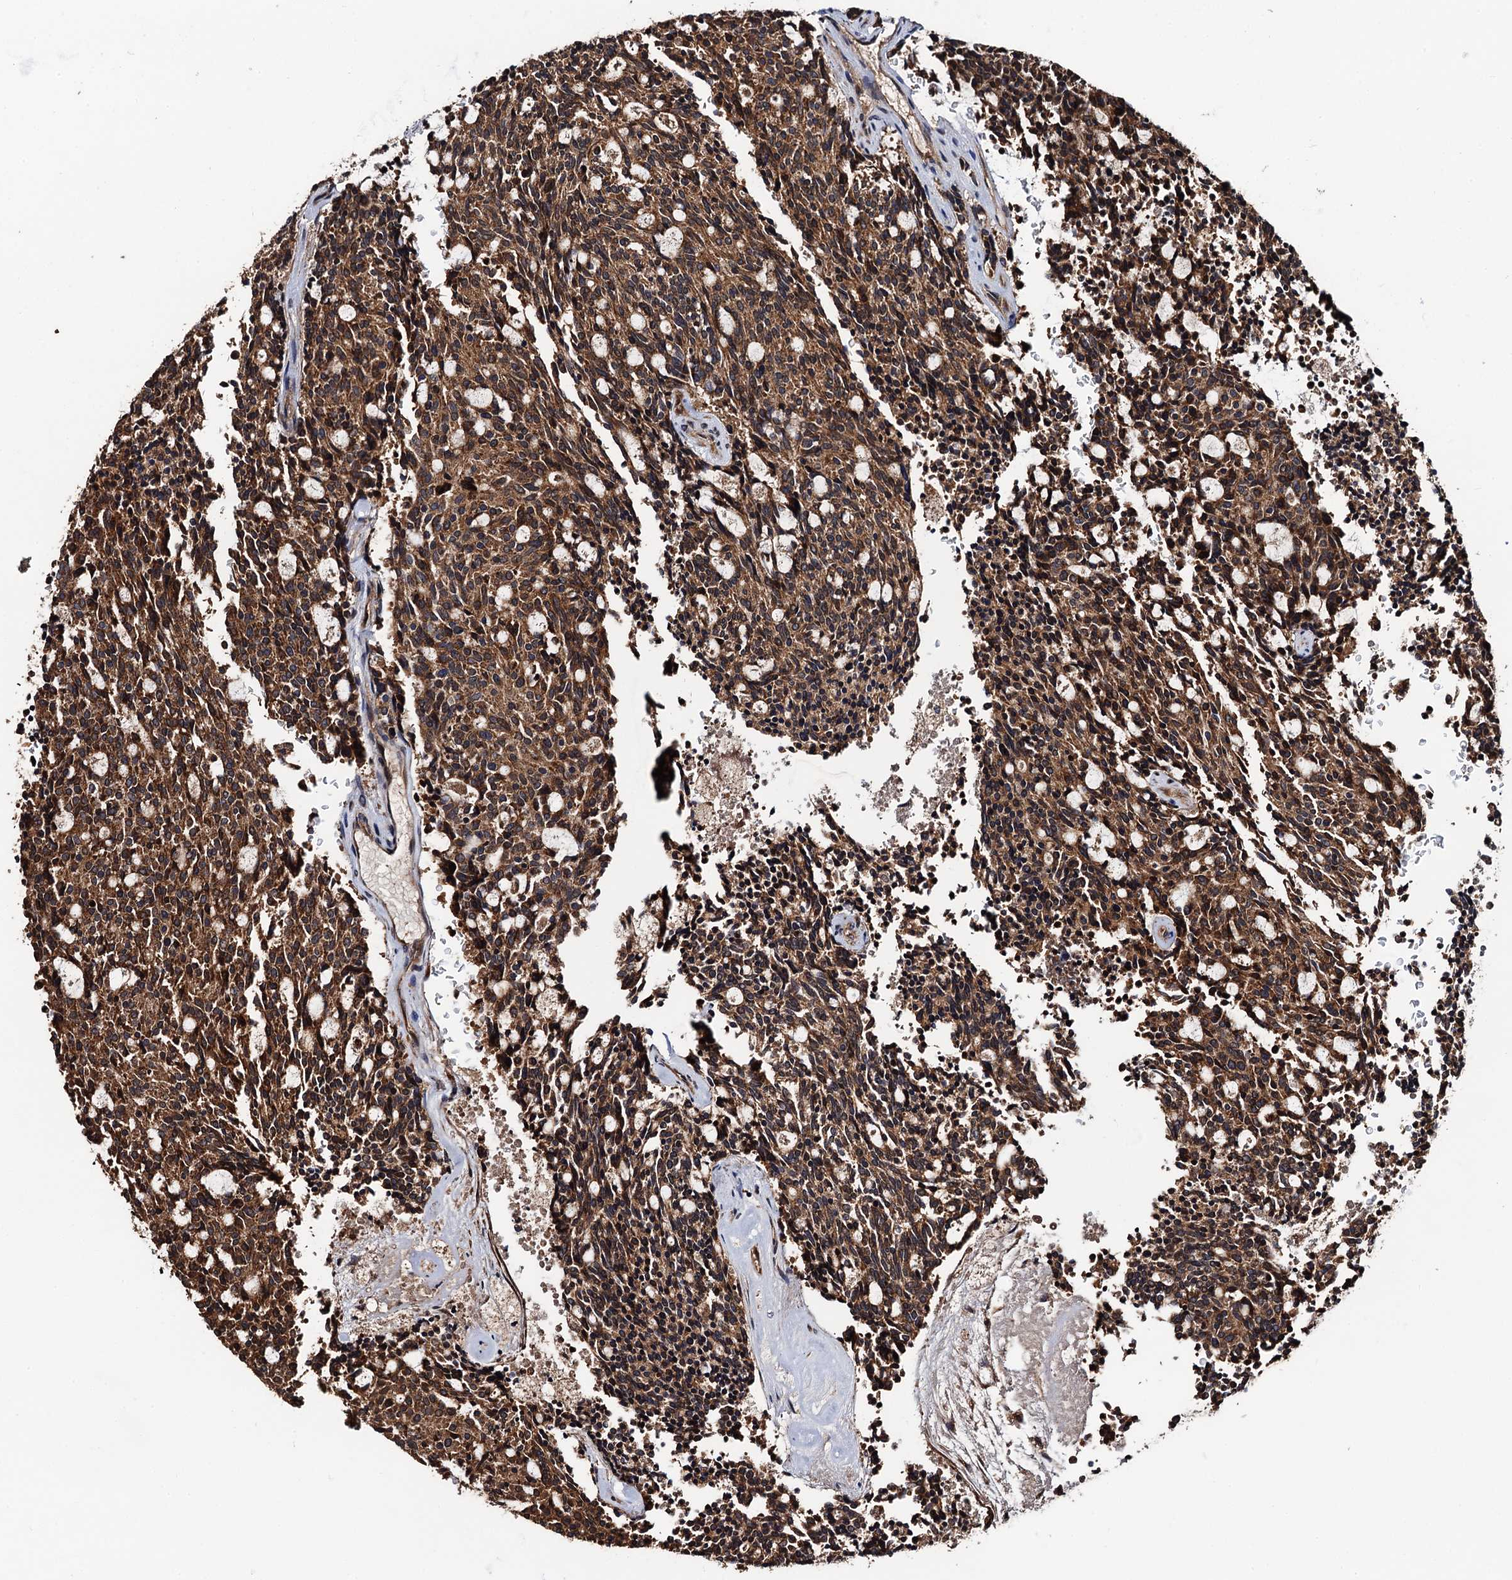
{"staining": {"intensity": "moderate", "quantity": ">75%", "location": "cytoplasmic/membranous"}, "tissue": "carcinoid", "cell_type": "Tumor cells", "image_type": "cancer", "snomed": [{"axis": "morphology", "description": "Carcinoid, malignant, NOS"}, {"axis": "topography", "description": "Pancreas"}], "caption": "Immunohistochemistry photomicrograph of human carcinoid (malignant) stained for a protein (brown), which reveals medium levels of moderate cytoplasmic/membranous expression in about >75% of tumor cells.", "gene": "MIER2", "patient": {"sex": "female", "age": 54}}